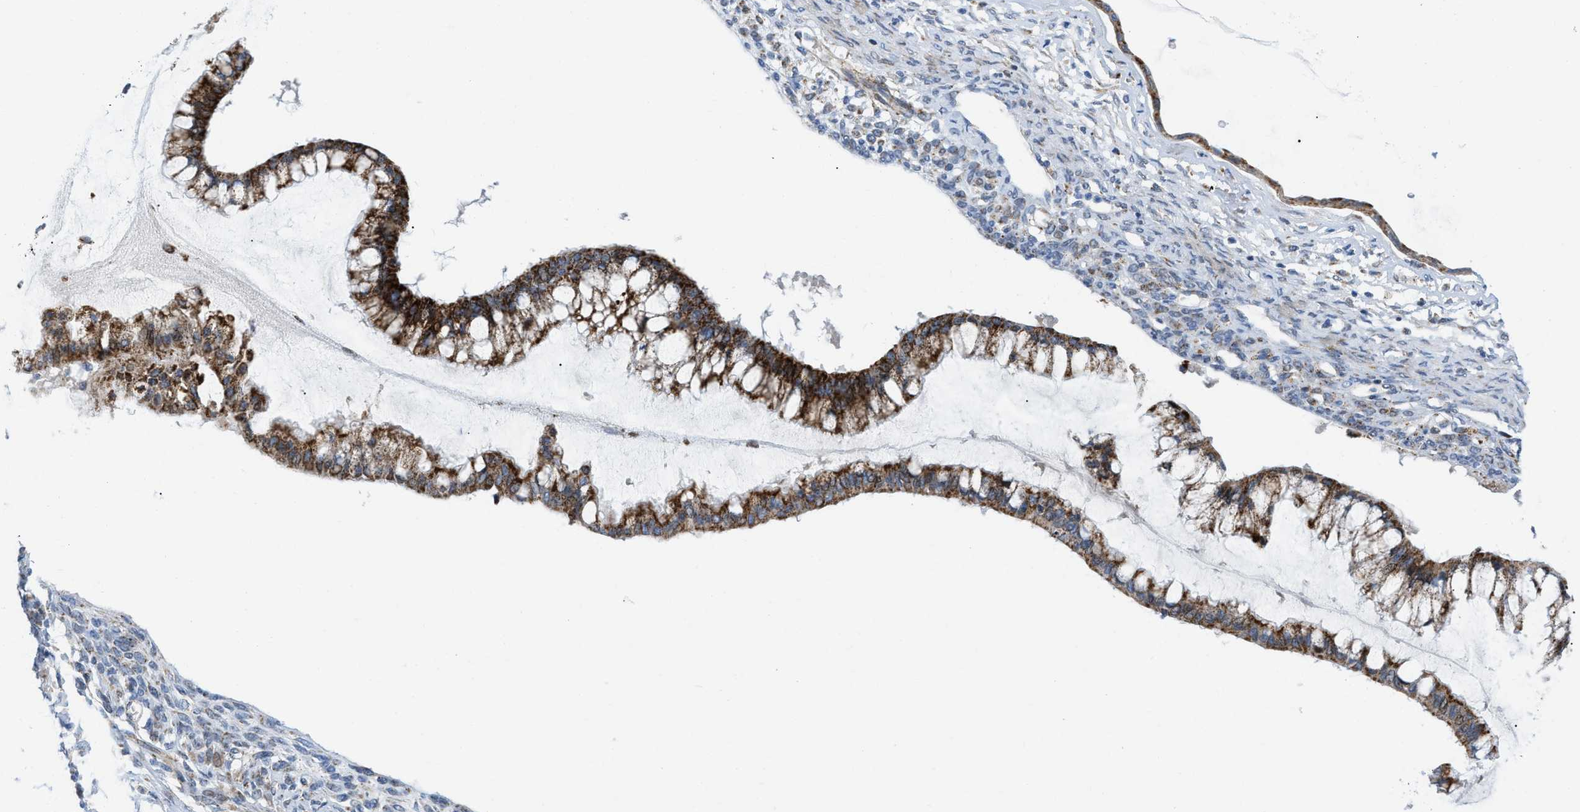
{"staining": {"intensity": "strong", "quantity": ">75%", "location": "cytoplasmic/membranous"}, "tissue": "ovarian cancer", "cell_type": "Tumor cells", "image_type": "cancer", "snomed": [{"axis": "morphology", "description": "Cystadenocarcinoma, mucinous, NOS"}, {"axis": "topography", "description": "Ovary"}], "caption": "Protein expression by IHC shows strong cytoplasmic/membranous positivity in about >75% of tumor cells in ovarian cancer (mucinous cystadenocarcinoma). The protein is stained brown, and the nuclei are stained in blue (DAB IHC with brightfield microscopy, high magnification).", "gene": "RBBP9", "patient": {"sex": "female", "age": 73}}